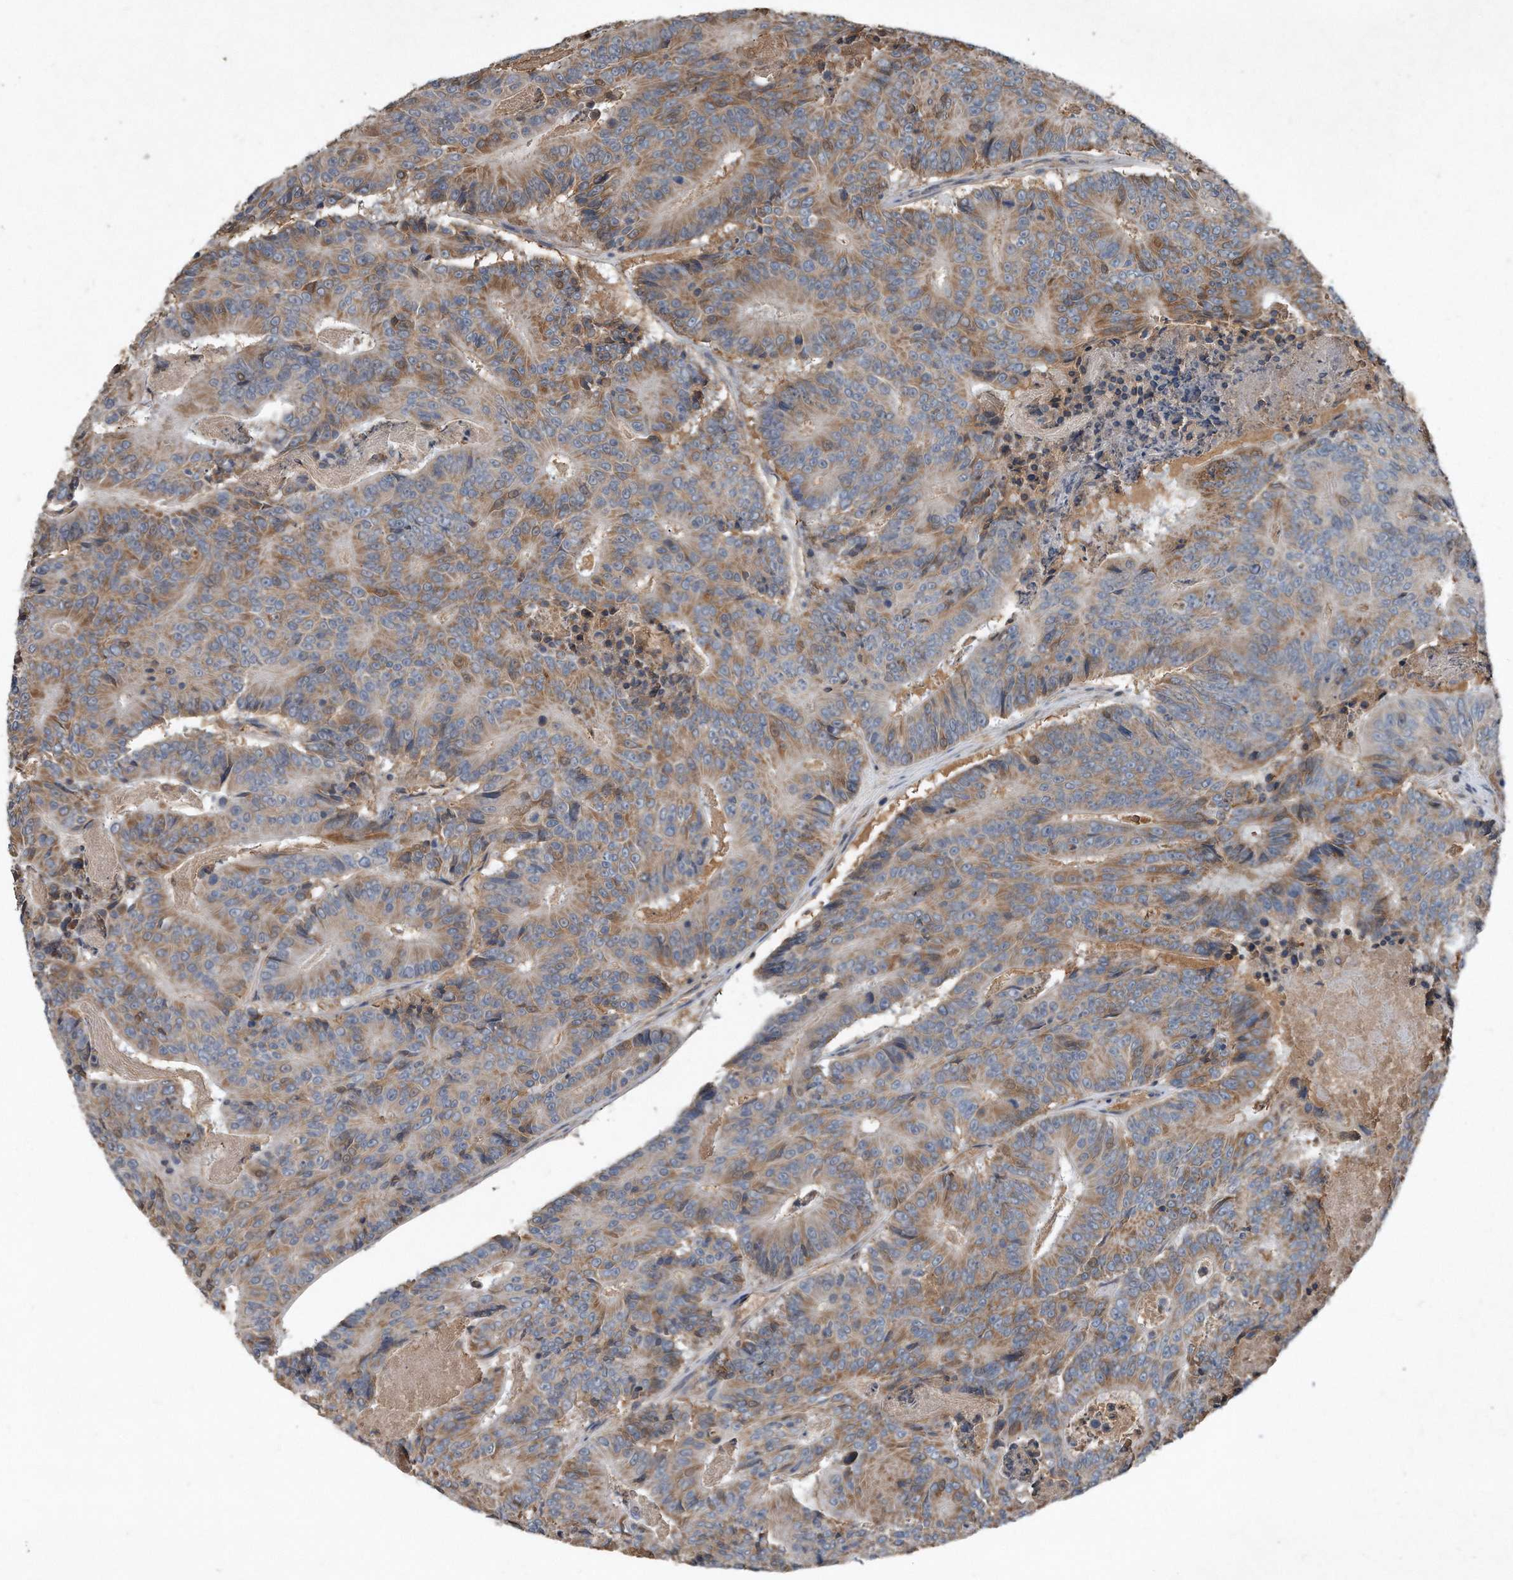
{"staining": {"intensity": "moderate", "quantity": "25%-75%", "location": "cytoplasmic/membranous"}, "tissue": "colorectal cancer", "cell_type": "Tumor cells", "image_type": "cancer", "snomed": [{"axis": "morphology", "description": "Adenocarcinoma, NOS"}, {"axis": "topography", "description": "Colon"}], "caption": "Immunohistochemical staining of colorectal adenocarcinoma exhibits moderate cytoplasmic/membranous protein positivity in approximately 25%-75% of tumor cells. (Stains: DAB in brown, nuclei in blue, Microscopy: brightfield microscopy at high magnification).", "gene": "SDHA", "patient": {"sex": "male", "age": 83}}